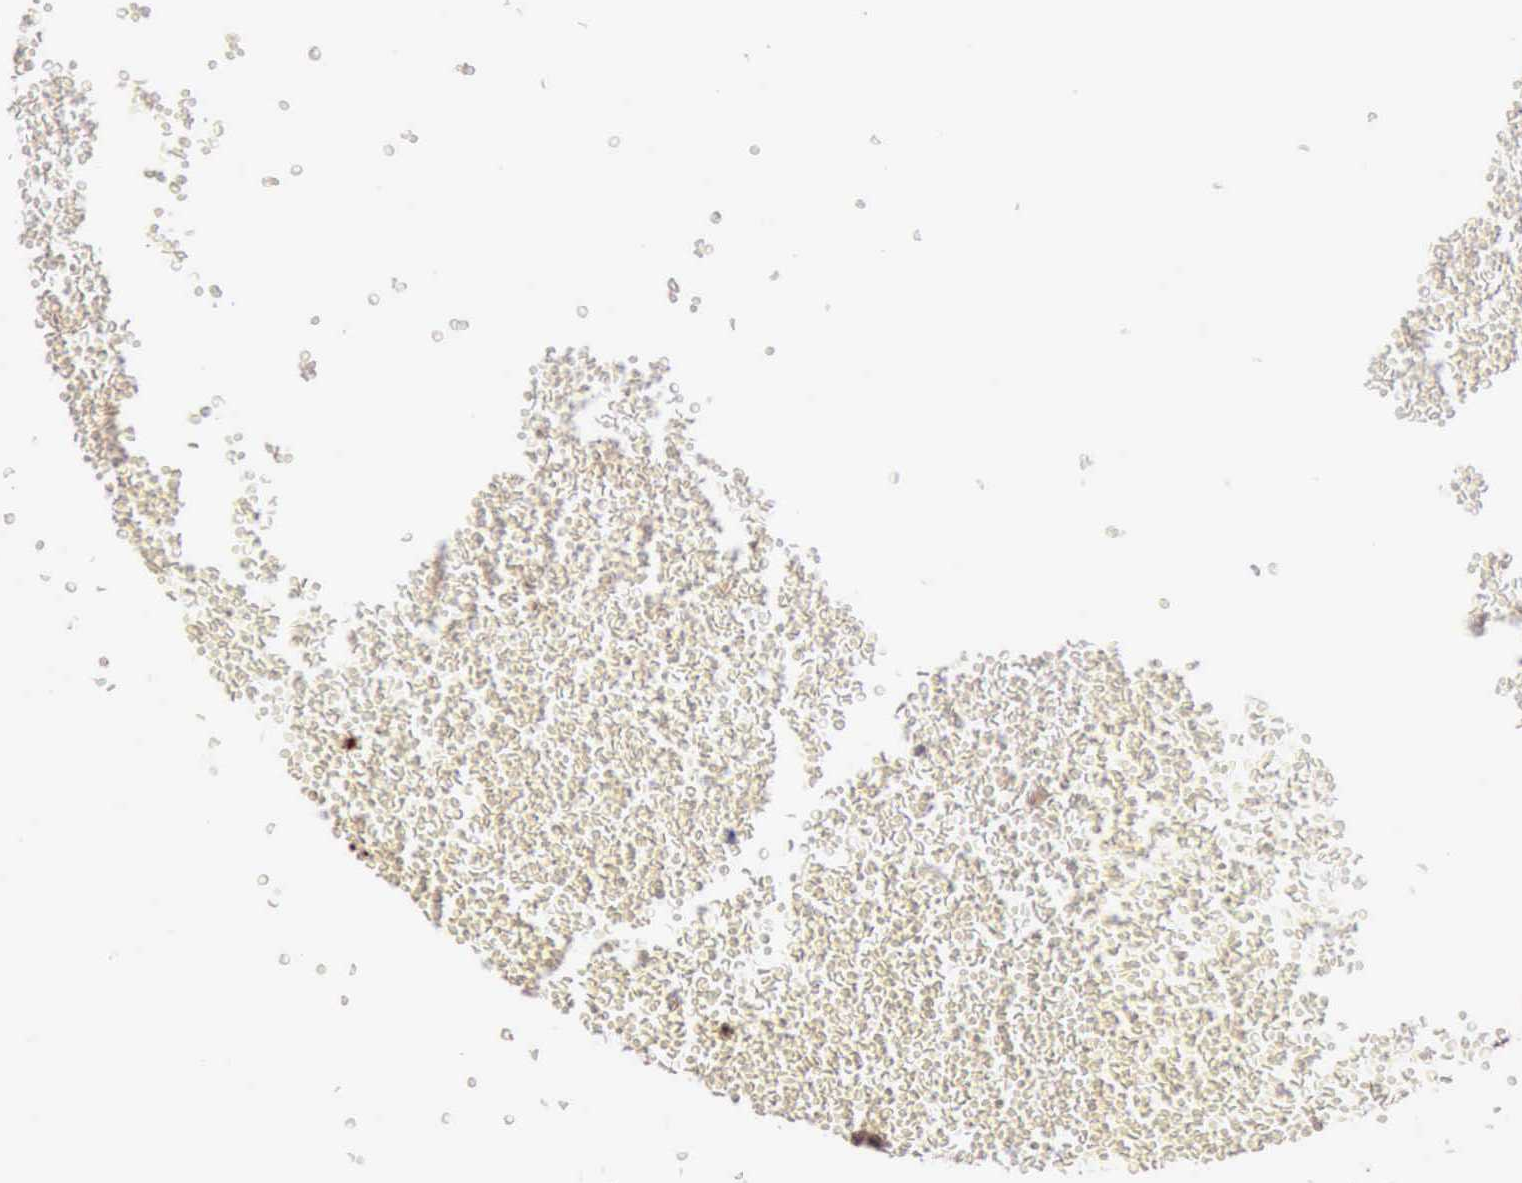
{"staining": {"intensity": "strong", "quantity": ">75%", "location": "nuclear"}, "tissue": "testis cancer", "cell_type": "Tumor cells", "image_type": "cancer", "snomed": [{"axis": "morphology", "description": "Seminoma, NOS"}, {"axis": "topography", "description": "Testis"}], "caption": "High-power microscopy captured an immunohistochemistry micrograph of testis cancer (seminoma), revealing strong nuclear positivity in approximately >75% of tumor cells.", "gene": "PRICKLE3", "patient": {"sex": "male", "age": 71}}